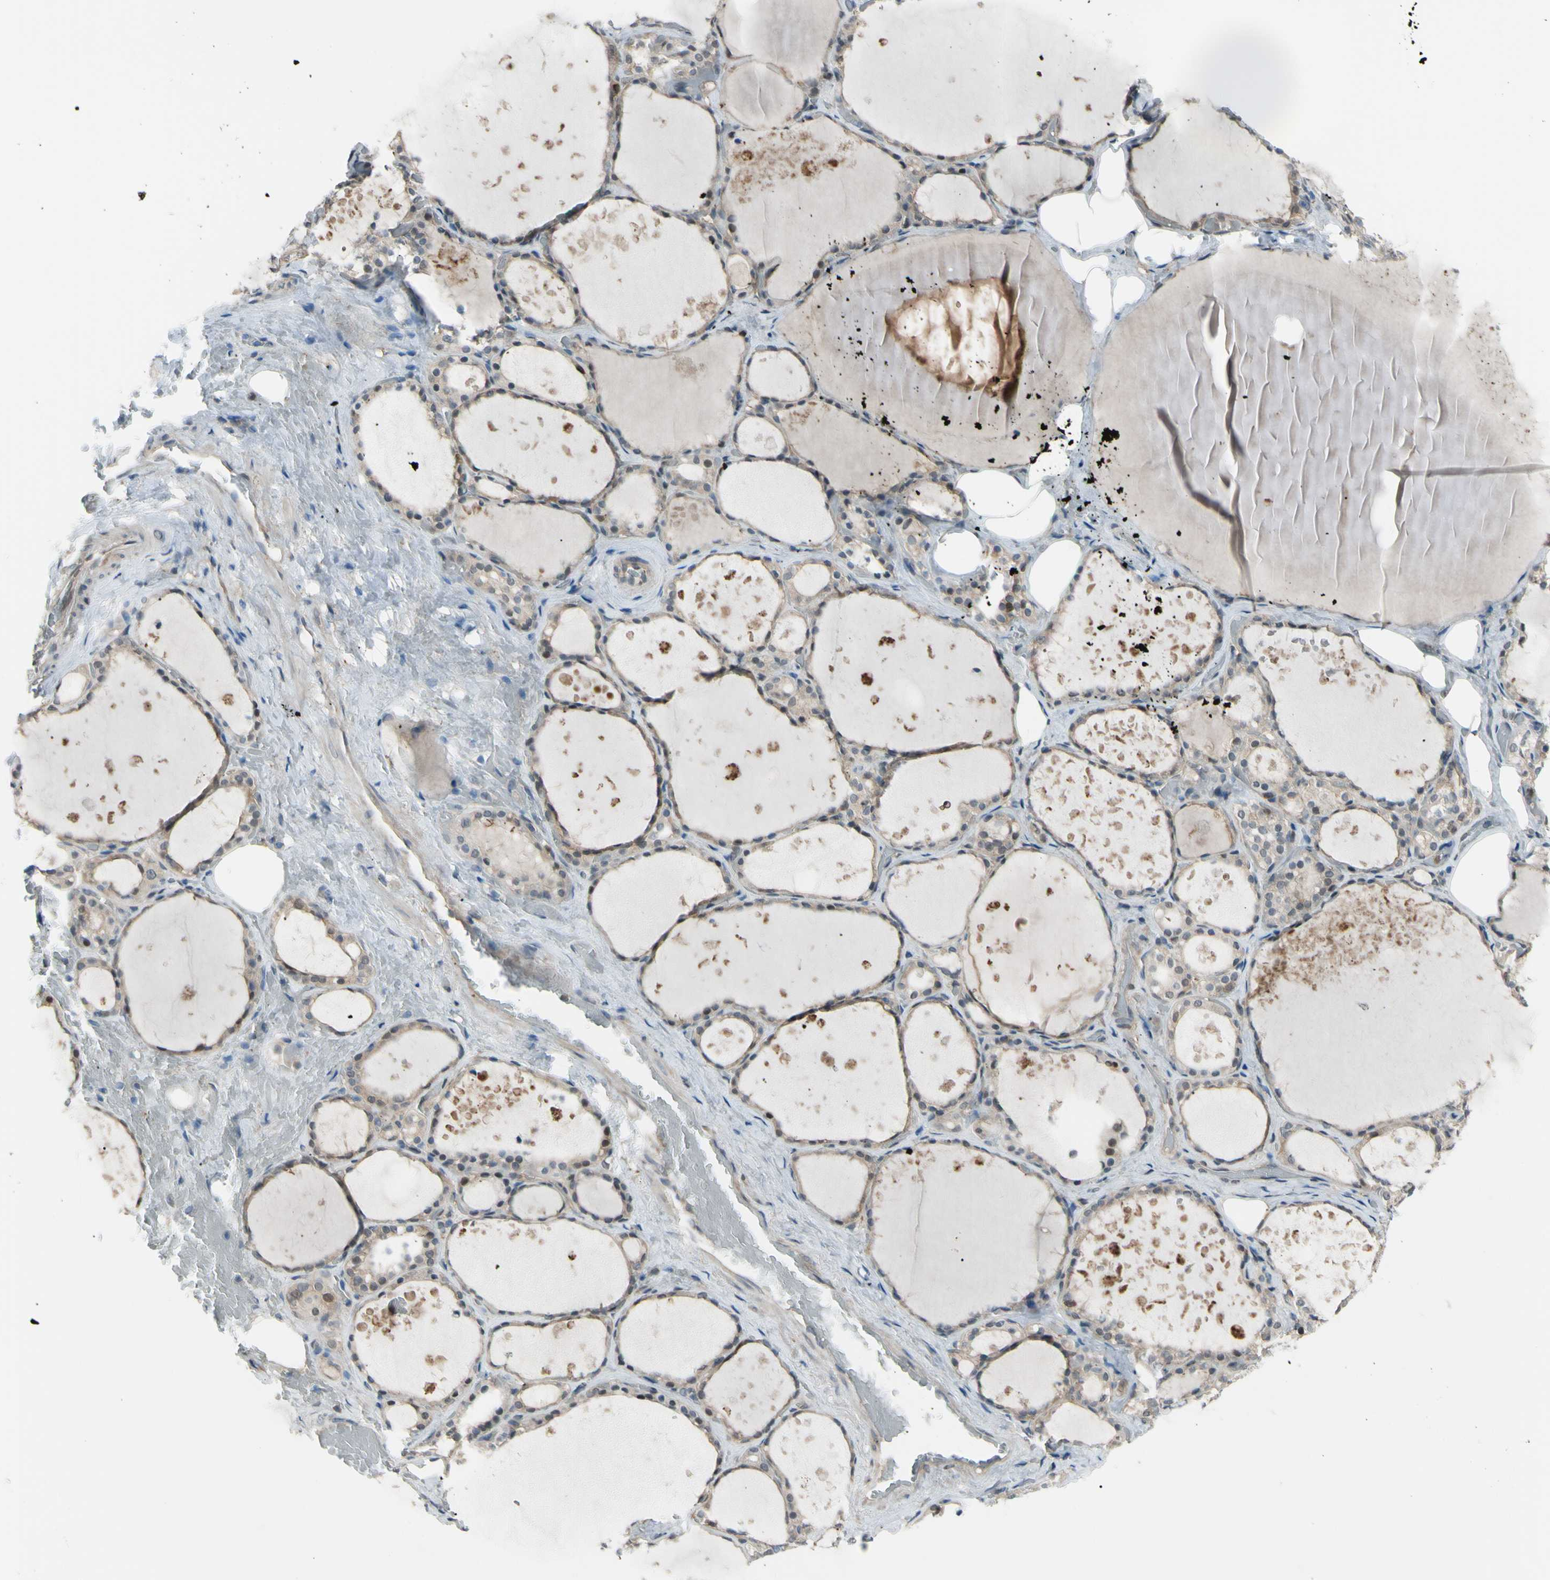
{"staining": {"intensity": "weak", "quantity": ">75%", "location": "cytoplasmic/membranous"}, "tissue": "thyroid gland", "cell_type": "Glandular cells", "image_type": "normal", "snomed": [{"axis": "morphology", "description": "Normal tissue, NOS"}, {"axis": "topography", "description": "Thyroid gland"}], "caption": "Weak cytoplasmic/membranous staining for a protein is identified in about >75% of glandular cells of normal thyroid gland using immunohistochemistry (IHC).", "gene": "YWHAQ", "patient": {"sex": "male", "age": 61}}